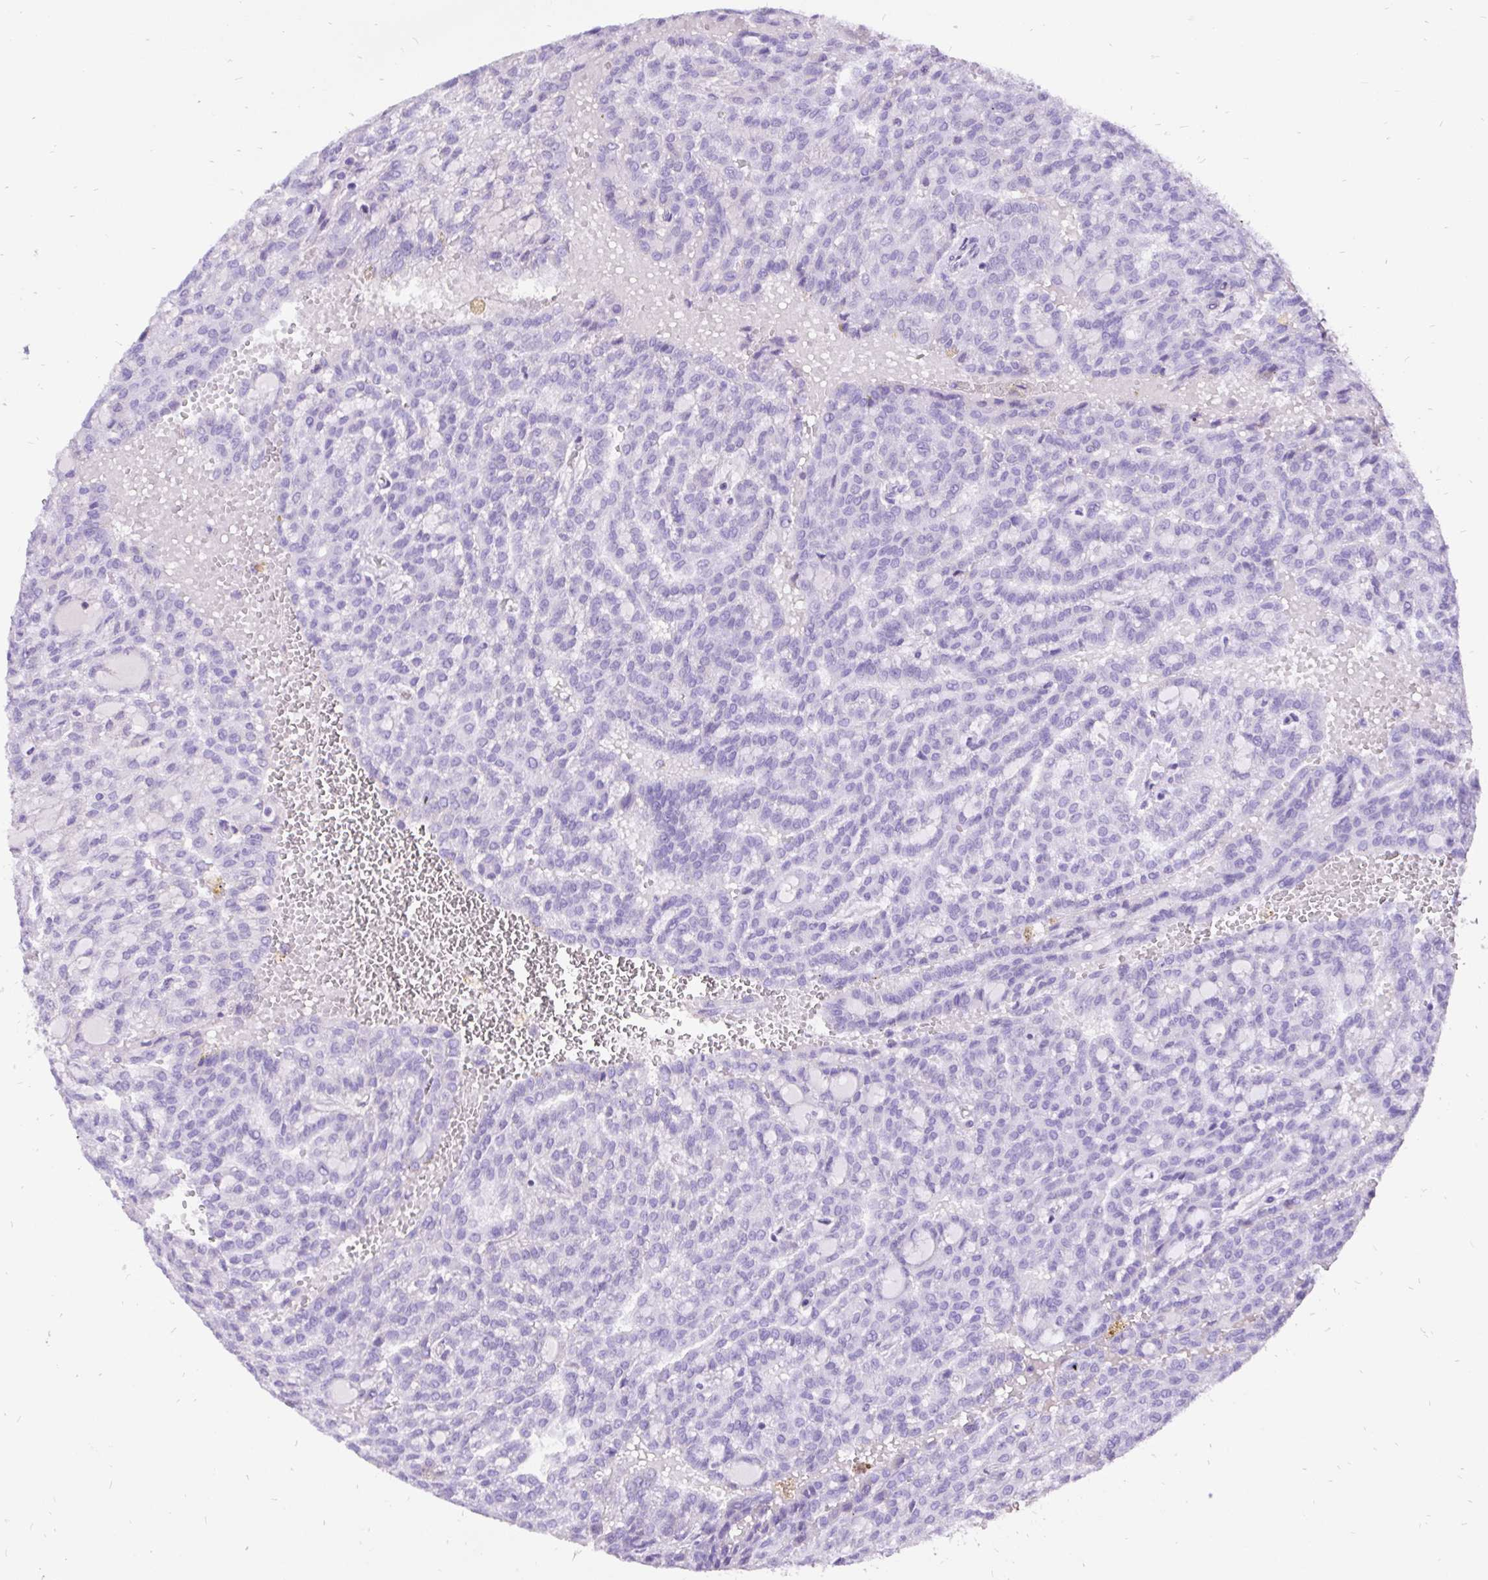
{"staining": {"intensity": "negative", "quantity": "none", "location": "none"}, "tissue": "renal cancer", "cell_type": "Tumor cells", "image_type": "cancer", "snomed": [{"axis": "morphology", "description": "Adenocarcinoma, NOS"}, {"axis": "topography", "description": "Kidney"}], "caption": "The photomicrograph shows no significant expression in tumor cells of renal adenocarcinoma. (DAB (3,3'-diaminobenzidine) immunohistochemistry (IHC), high magnification).", "gene": "KRT13", "patient": {"sex": "male", "age": 63}}